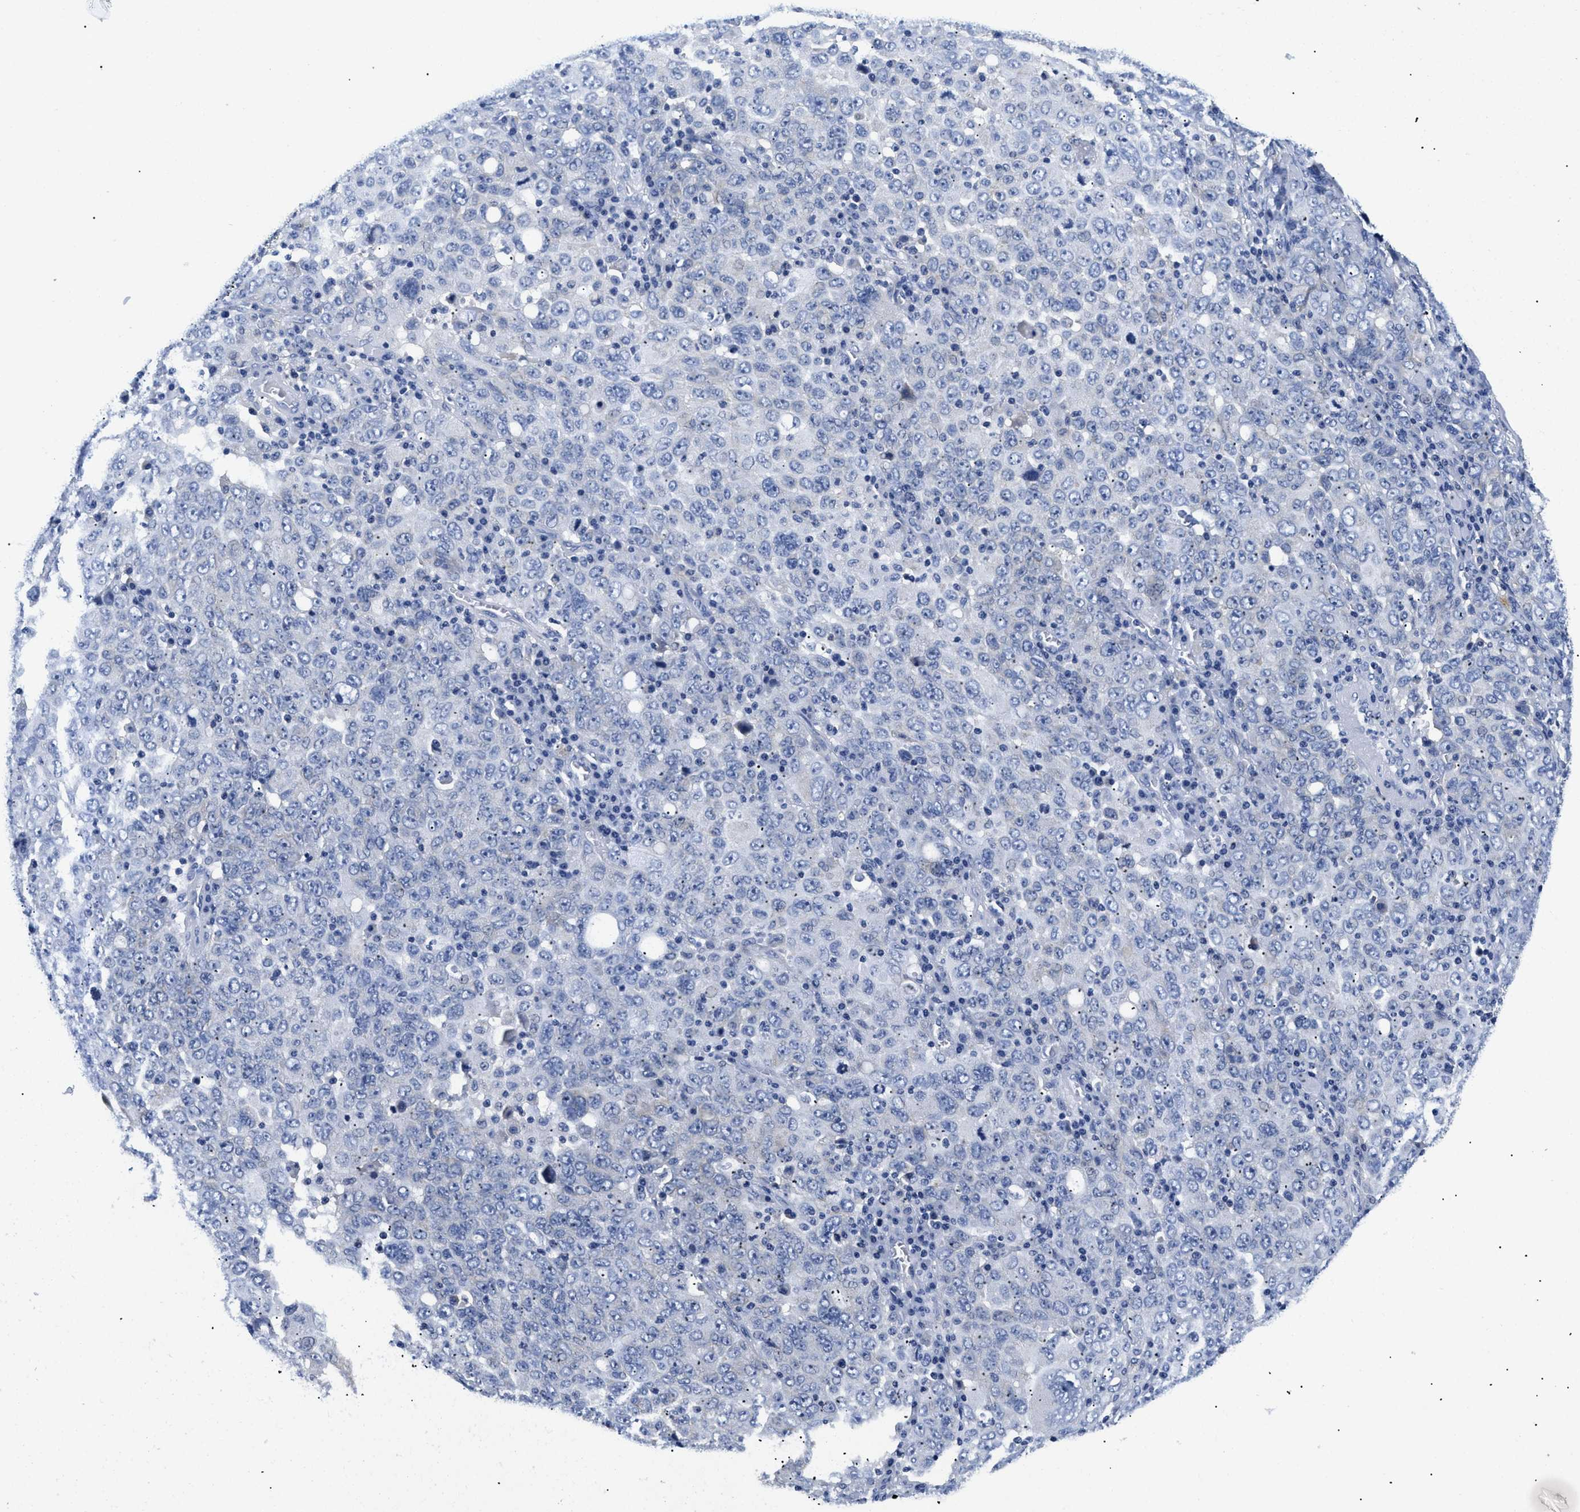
{"staining": {"intensity": "negative", "quantity": "none", "location": "none"}, "tissue": "ovarian cancer", "cell_type": "Tumor cells", "image_type": "cancer", "snomed": [{"axis": "morphology", "description": "Carcinoma, endometroid"}, {"axis": "topography", "description": "Ovary"}], "caption": "An immunohistochemistry histopathology image of ovarian endometroid carcinoma is shown. There is no staining in tumor cells of ovarian endometroid carcinoma. (DAB immunohistochemistry (IHC), high magnification).", "gene": "MEA1", "patient": {"sex": "female", "age": 62}}